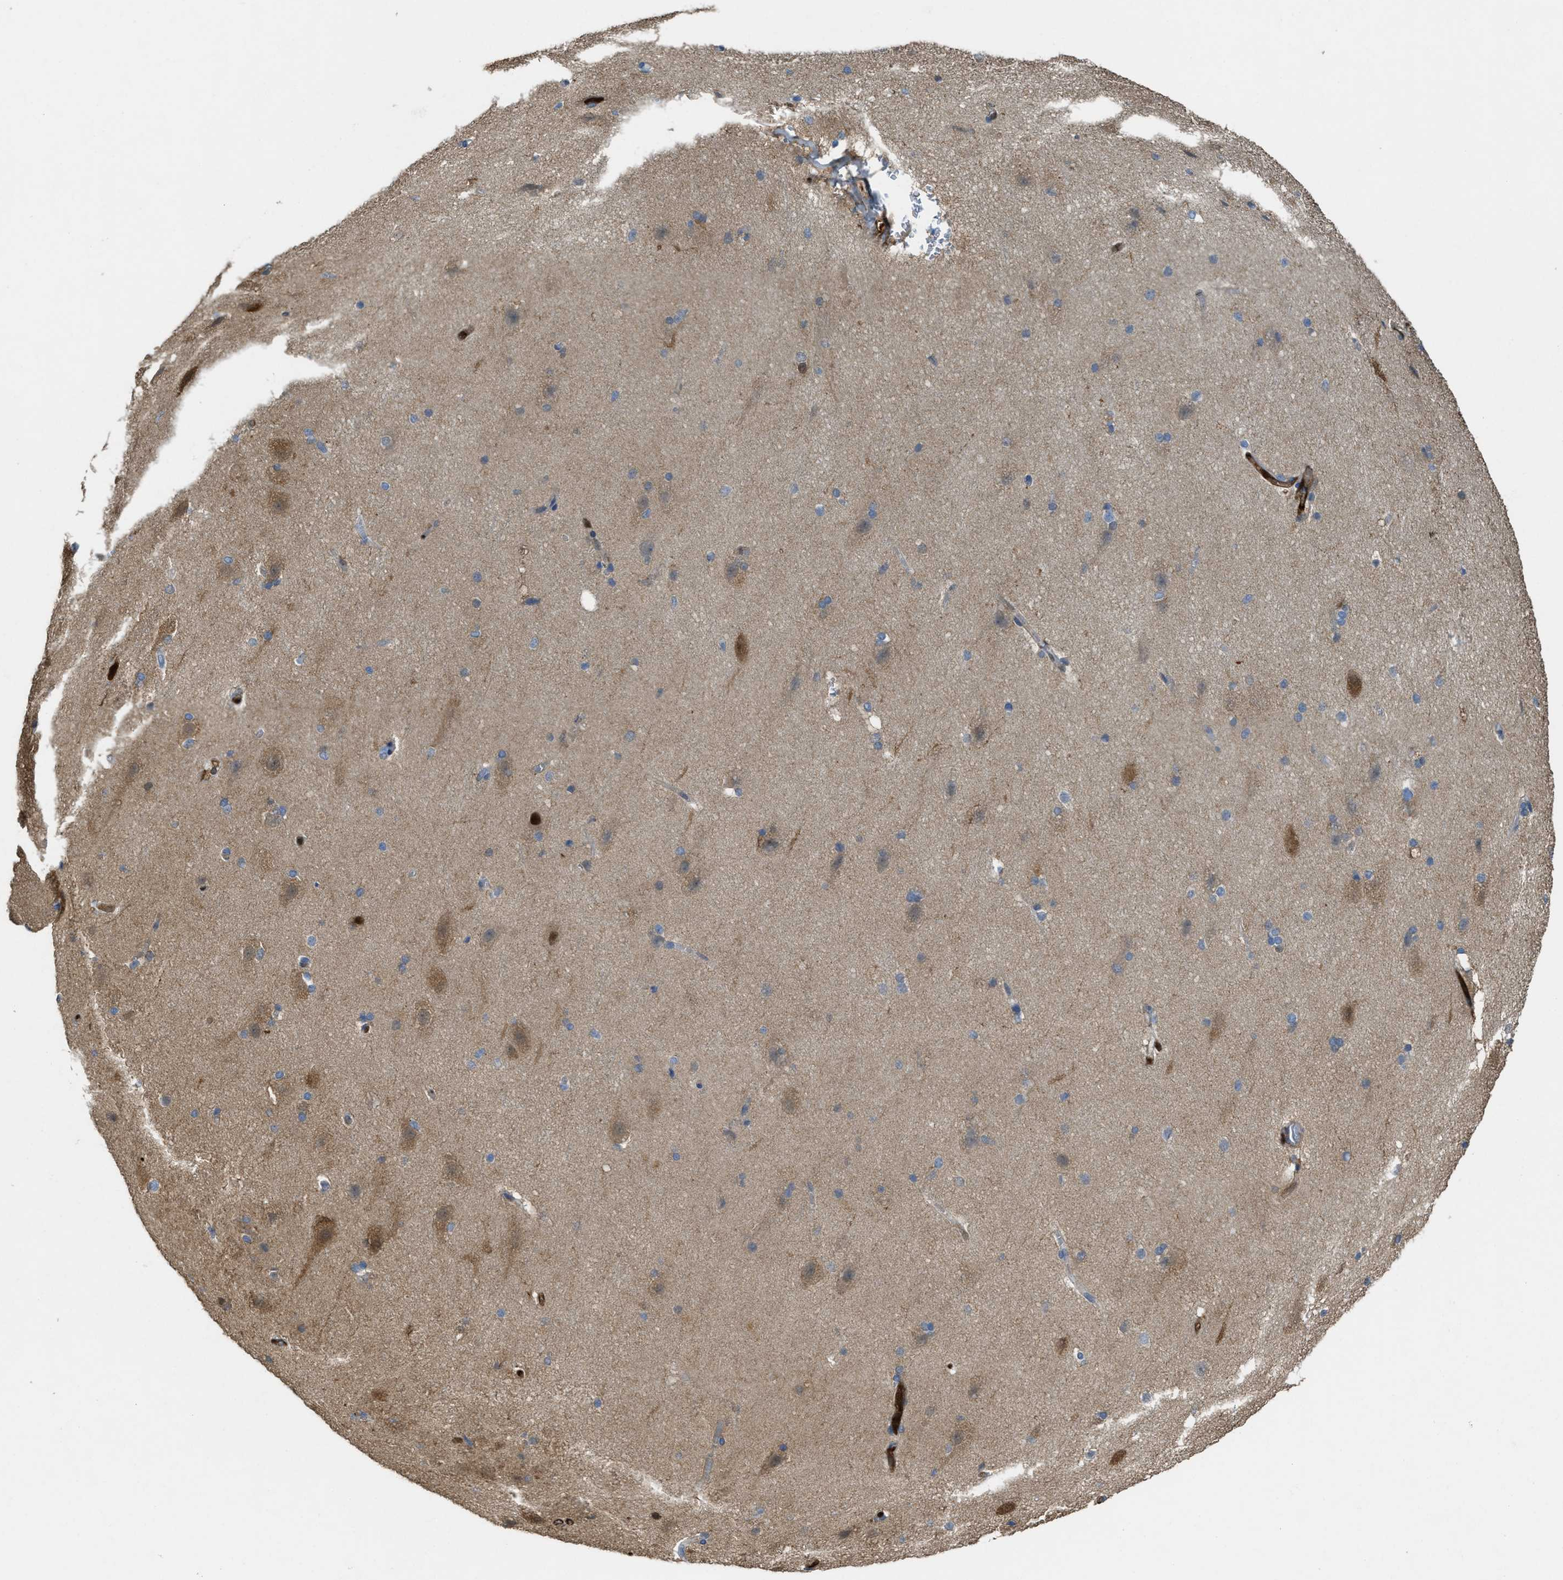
{"staining": {"intensity": "strong", "quantity": ">75%", "location": "cytoplasmic/membranous"}, "tissue": "cerebral cortex", "cell_type": "Endothelial cells", "image_type": "normal", "snomed": [{"axis": "morphology", "description": "Normal tissue, NOS"}, {"axis": "topography", "description": "Cerebral cortex"}, {"axis": "topography", "description": "Hippocampus"}], "caption": "Protein expression analysis of benign human cerebral cortex reveals strong cytoplasmic/membranous expression in about >75% of endothelial cells. (DAB IHC, brown staining for protein, blue staining for nuclei).", "gene": "ASS1", "patient": {"sex": "female", "age": 19}}